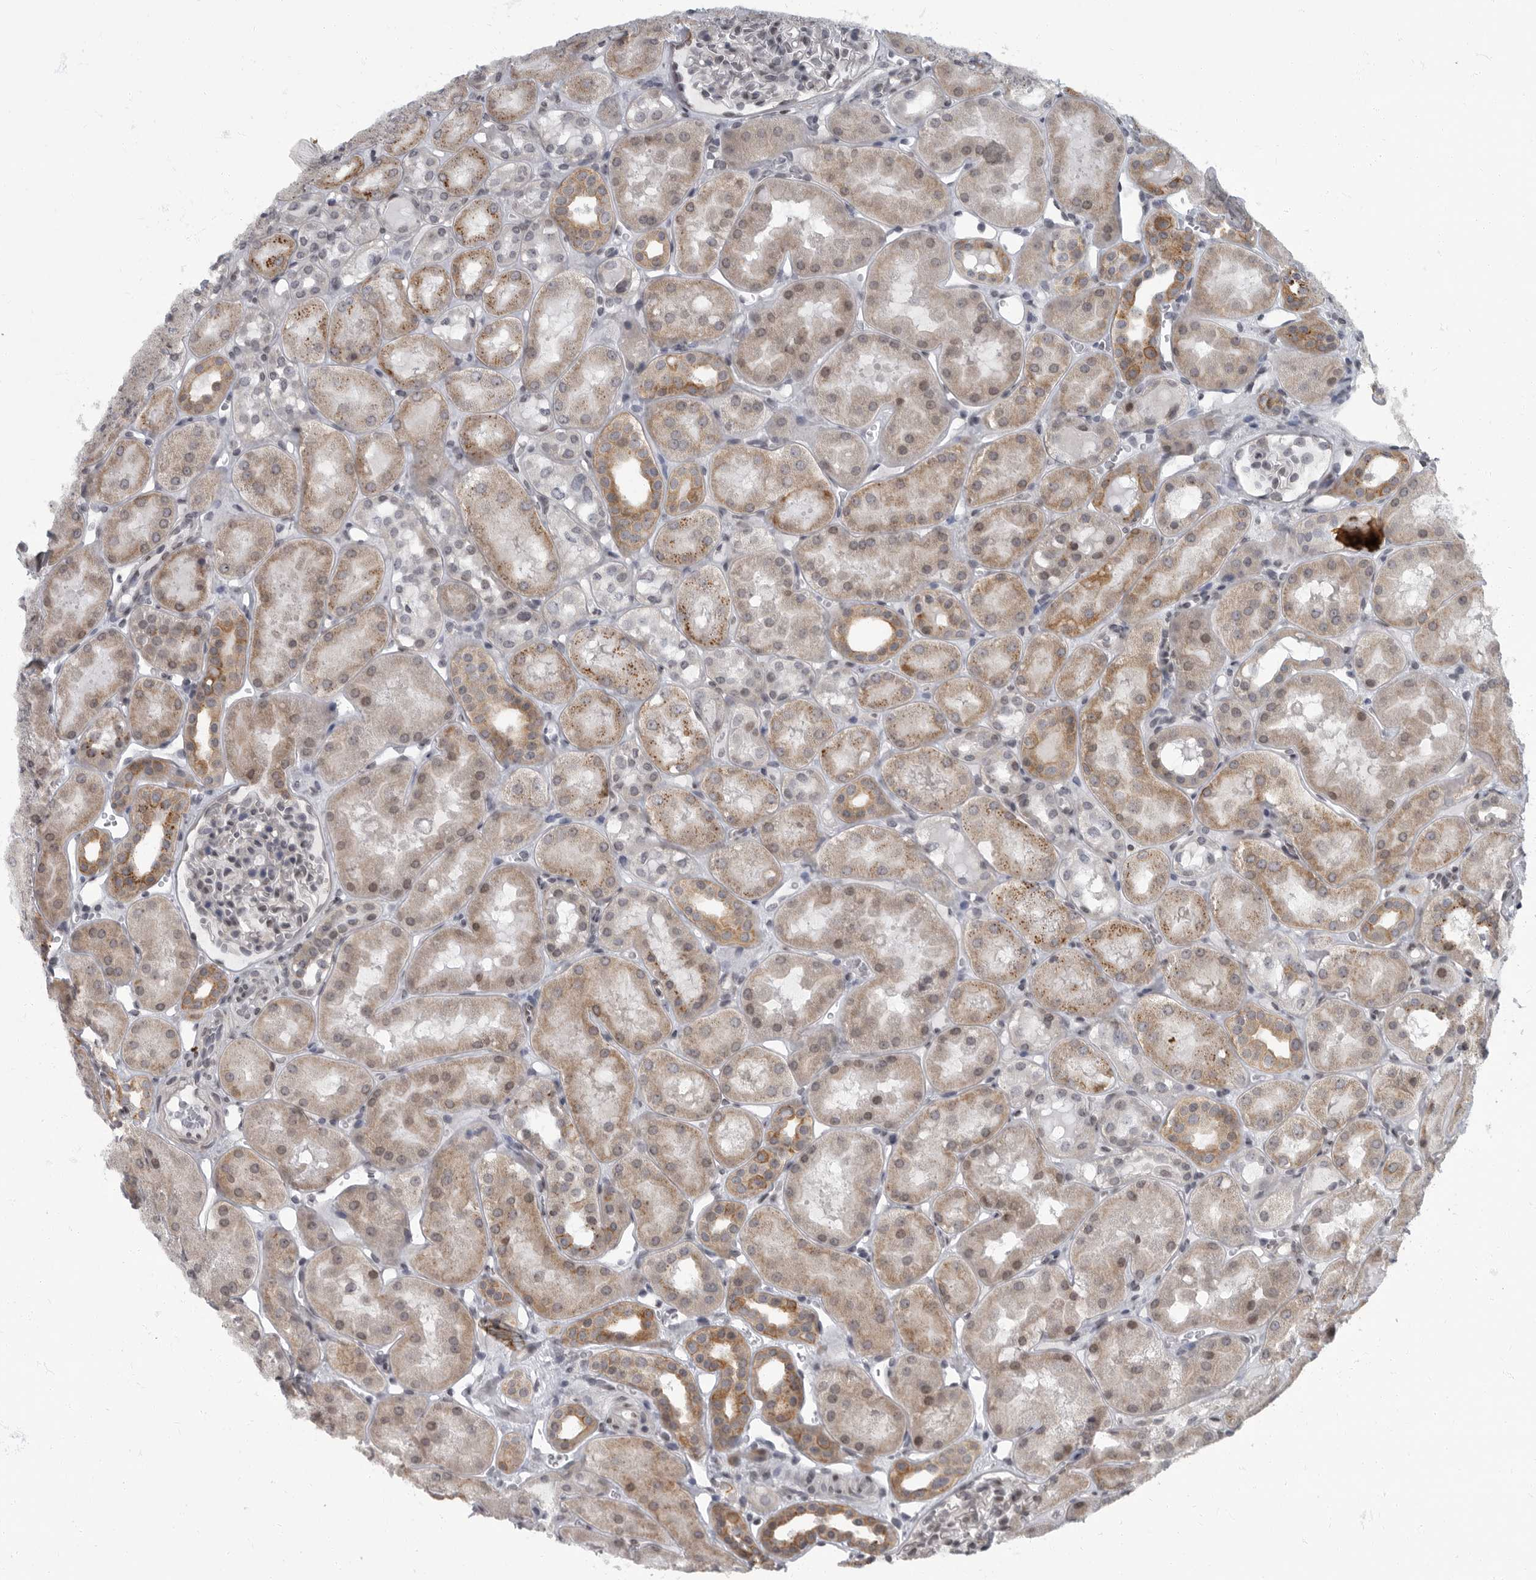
{"staining": {"intensity": "negative", "quantity": "none", "location": "none"}, "tissue": "kidney", "cell_type": "Cells in glomeruli", "image_type": "normal", "snomed": [{"axis": "morphology", "description": "Normal tissue, NOS"}, {"axis": "topography", "description": "Kidney"}], "caption": "Immunohistochemistry (IHC) micrograph of unremarkable kidney: kidney stained with DAB (3,3'-diaminobenzidine) shows no significant protein staining in cells in glomeruli.", "gene": "EVI5", "patient": {"sex": "male", "age": 16}}